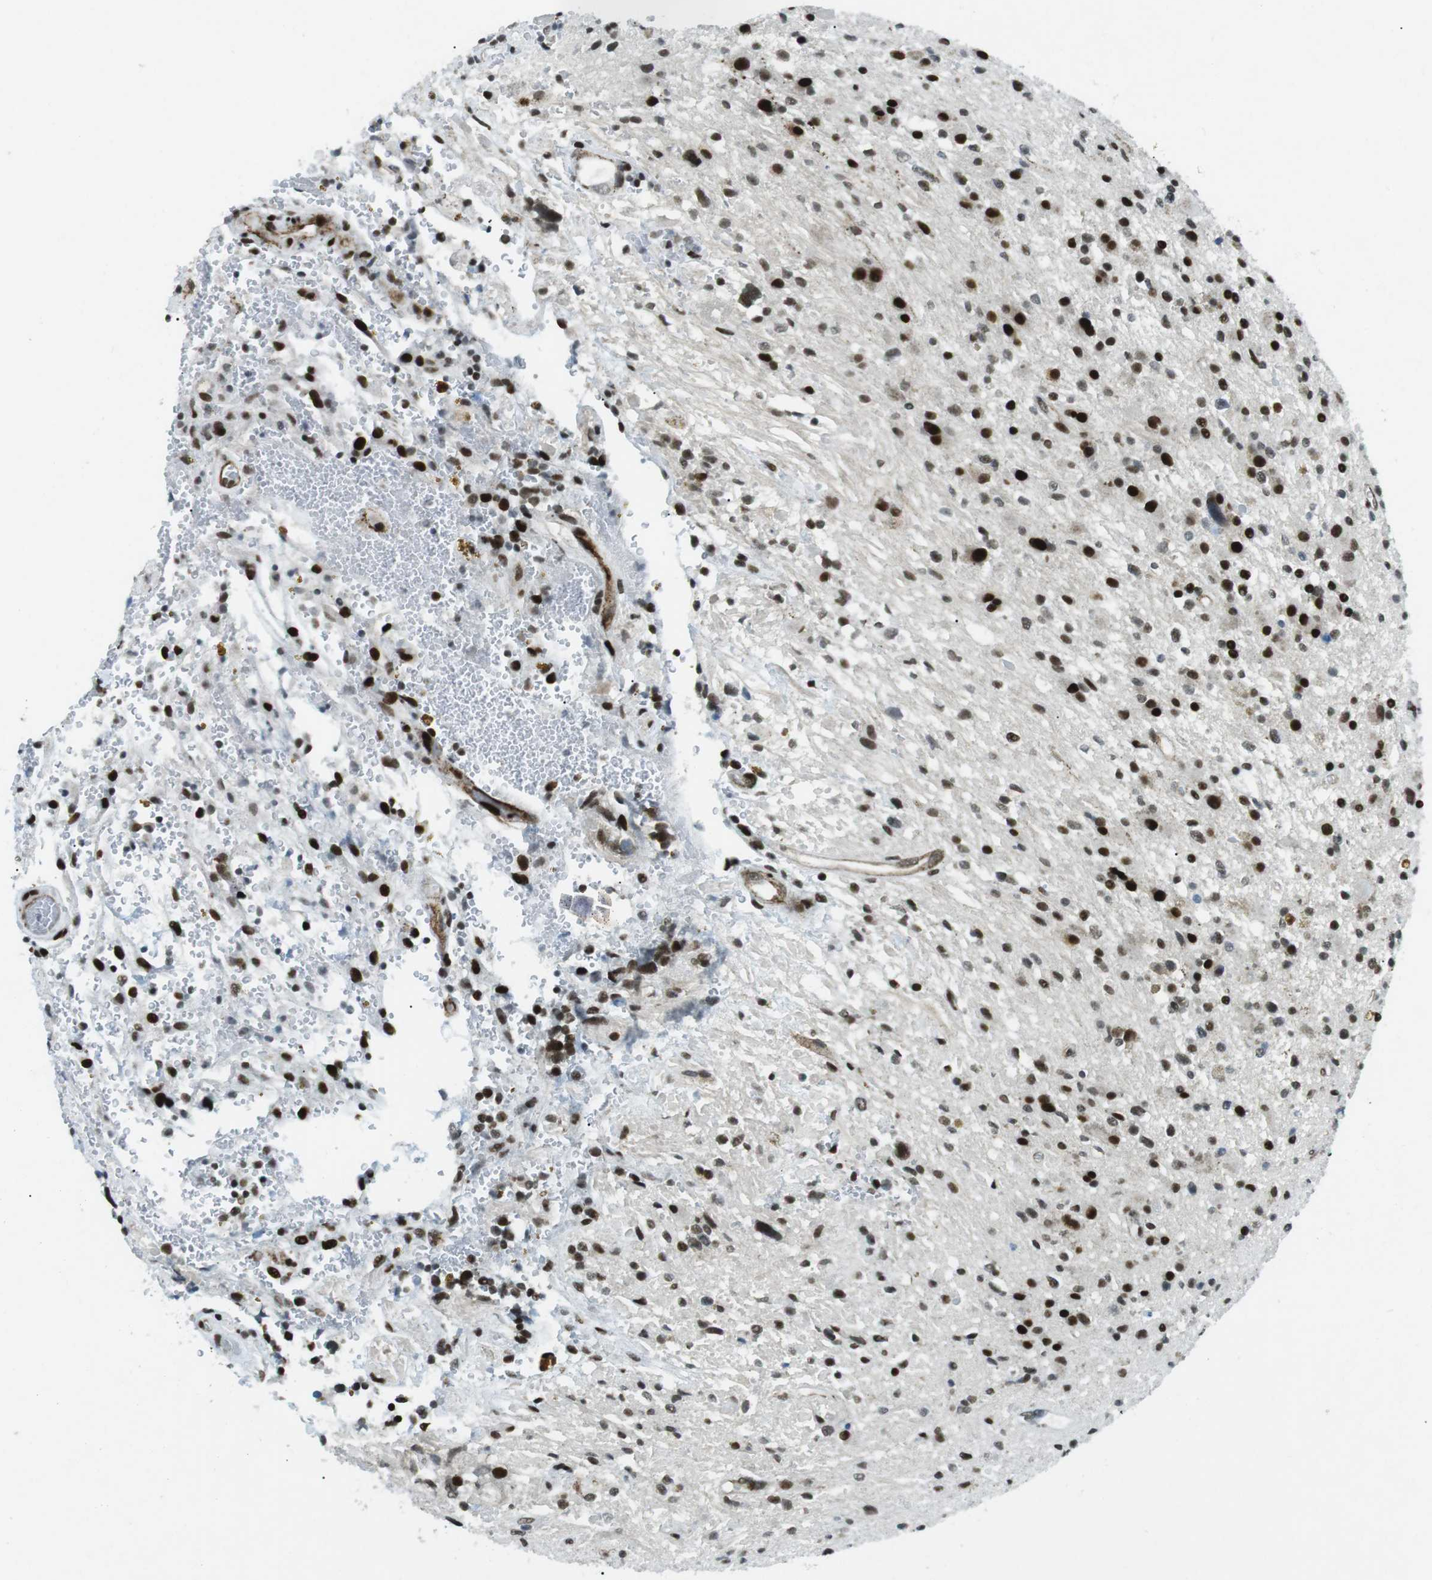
{"staining": {"intensity": "strong", "quantity": ">75%", "location": "nuclear"}, "tissue": "glioma", "cell_type": "Tumor cells", "image_type": "cancer", "snomed": [{"axis": "morphology", "description": "Glioma, malignant, High grade"}, {"axis": "topography", "description": "Brain"}], "caption": "Human malignant glioma (high-grade) stained with a brown dye demonstrates strong nuclear positive staining in approximately >75% of tumor cells.", "gene": "ARID1A", "patient": {"sex": "male", "age": 33}}